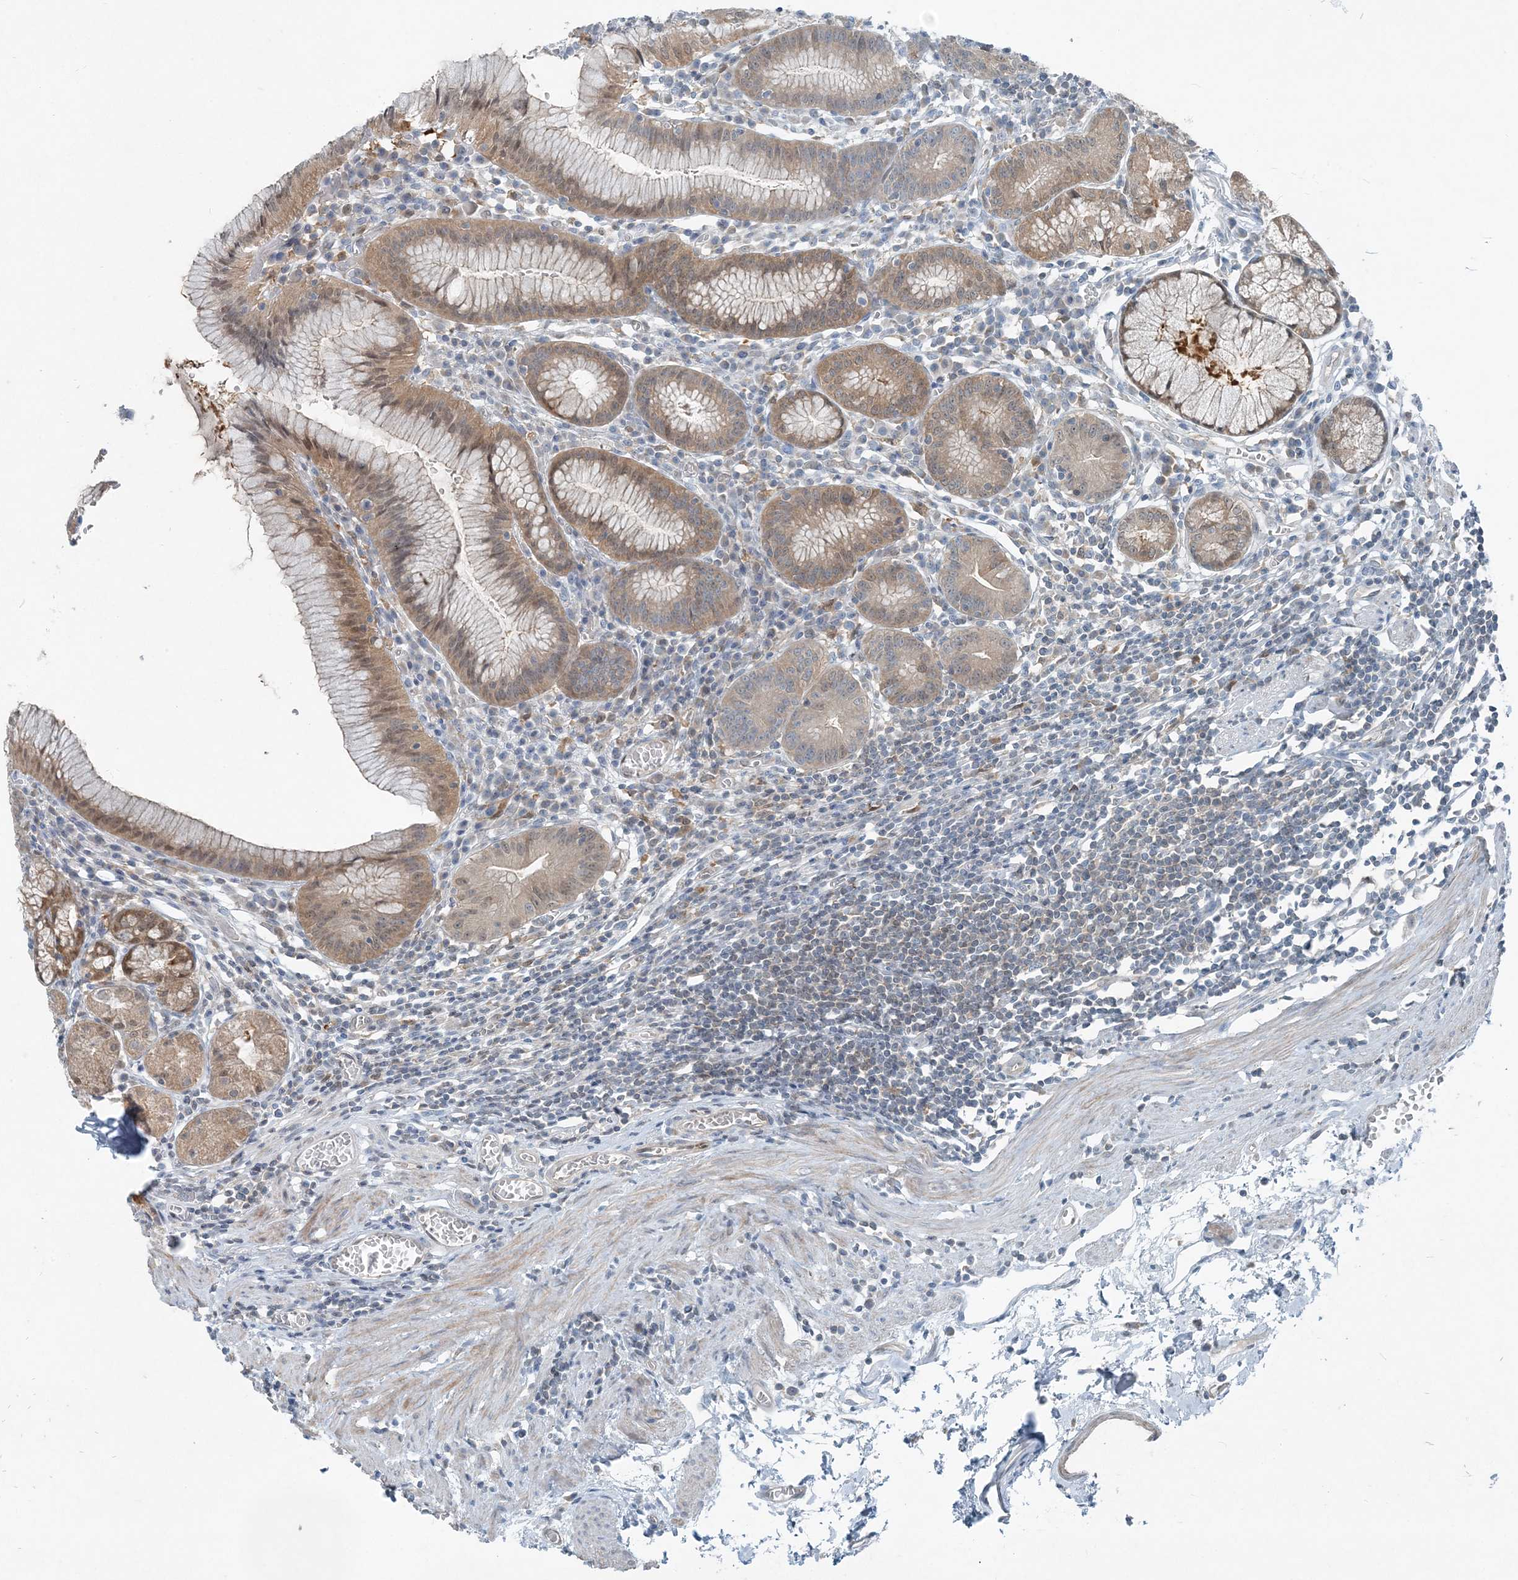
{"staining": {"intensity": "moderate", "quantity": "25%-75%", "location": "cytoplasmic/membranous"}, "tissue": "stomach", "cell_type": "Glandular cells", "image_type": "normal", "snomed": [{"axis": "morphology", "description": "Normal tissue, NOS"}, {"axis": "topography", "description": "Stomach"}], "caption": "Protein expression analysis of normal stomach shows moderate cytoplasmic/membranous positivity in about 25%-75% of glandular cells. (DAB (3,3'-diaminobenzidine) IHC, brown staining for protein, blue staining for nuclei).", "gene": "ARMH1", "patient": {"sex": "male", "age": 55}}